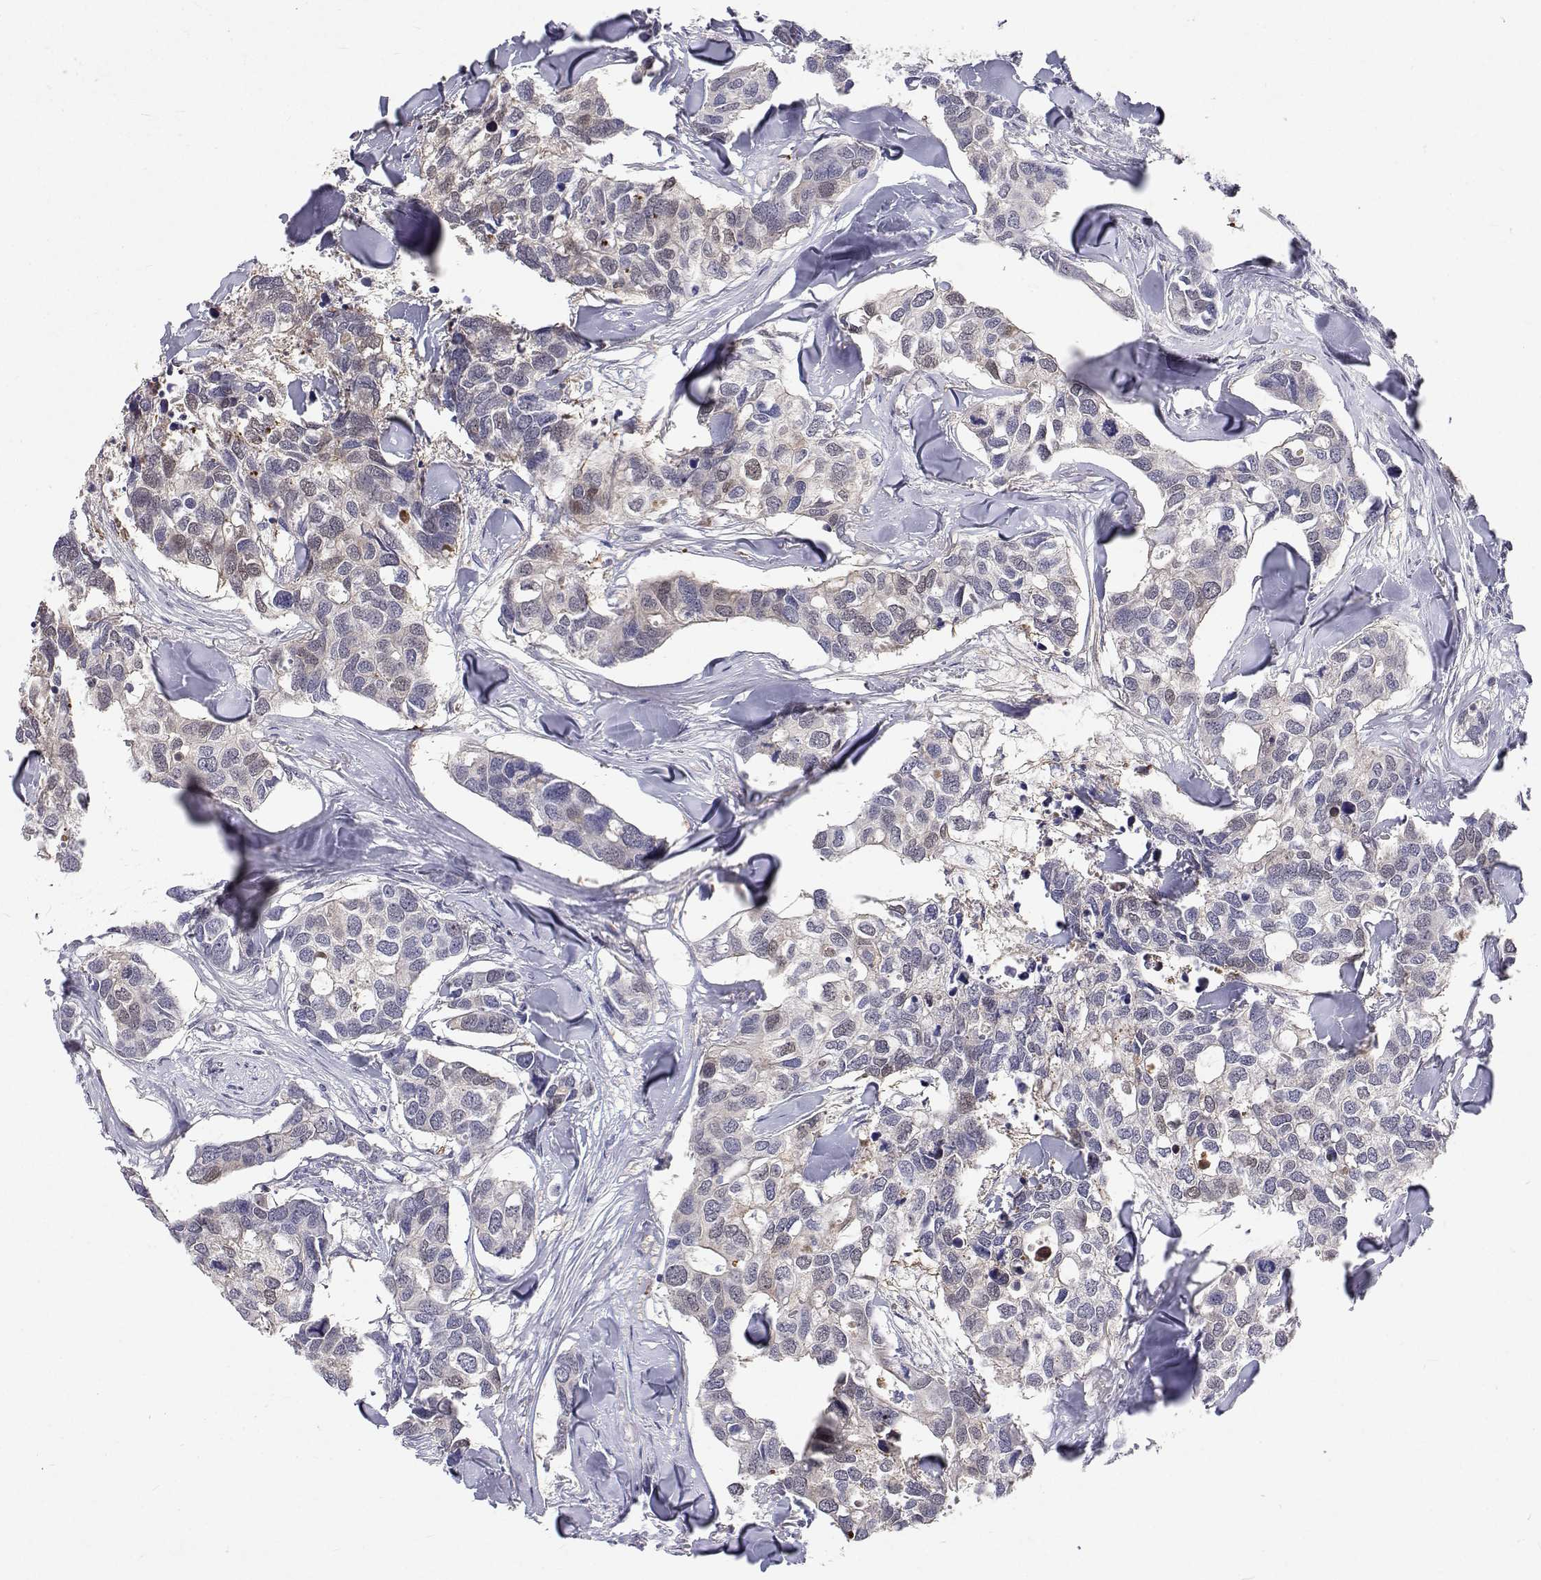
{"staining": {"intensity": "negative", "quantity": "none", "location": "none"}, "tissue": "breast cancer", "cell_type": "Tumor cells", "image_type": "cancer", "snomed": [{"axis": "morphology", "description": "Duct carcinoma"}, {"axis": "topography", "description": "Breast"}], "caption": "Image shows no protein staining in tumor cells of breast invasive ductal carcinoma tissue.", "gene": "MYPN", "patient": {"sex": "female", "age": 83}}